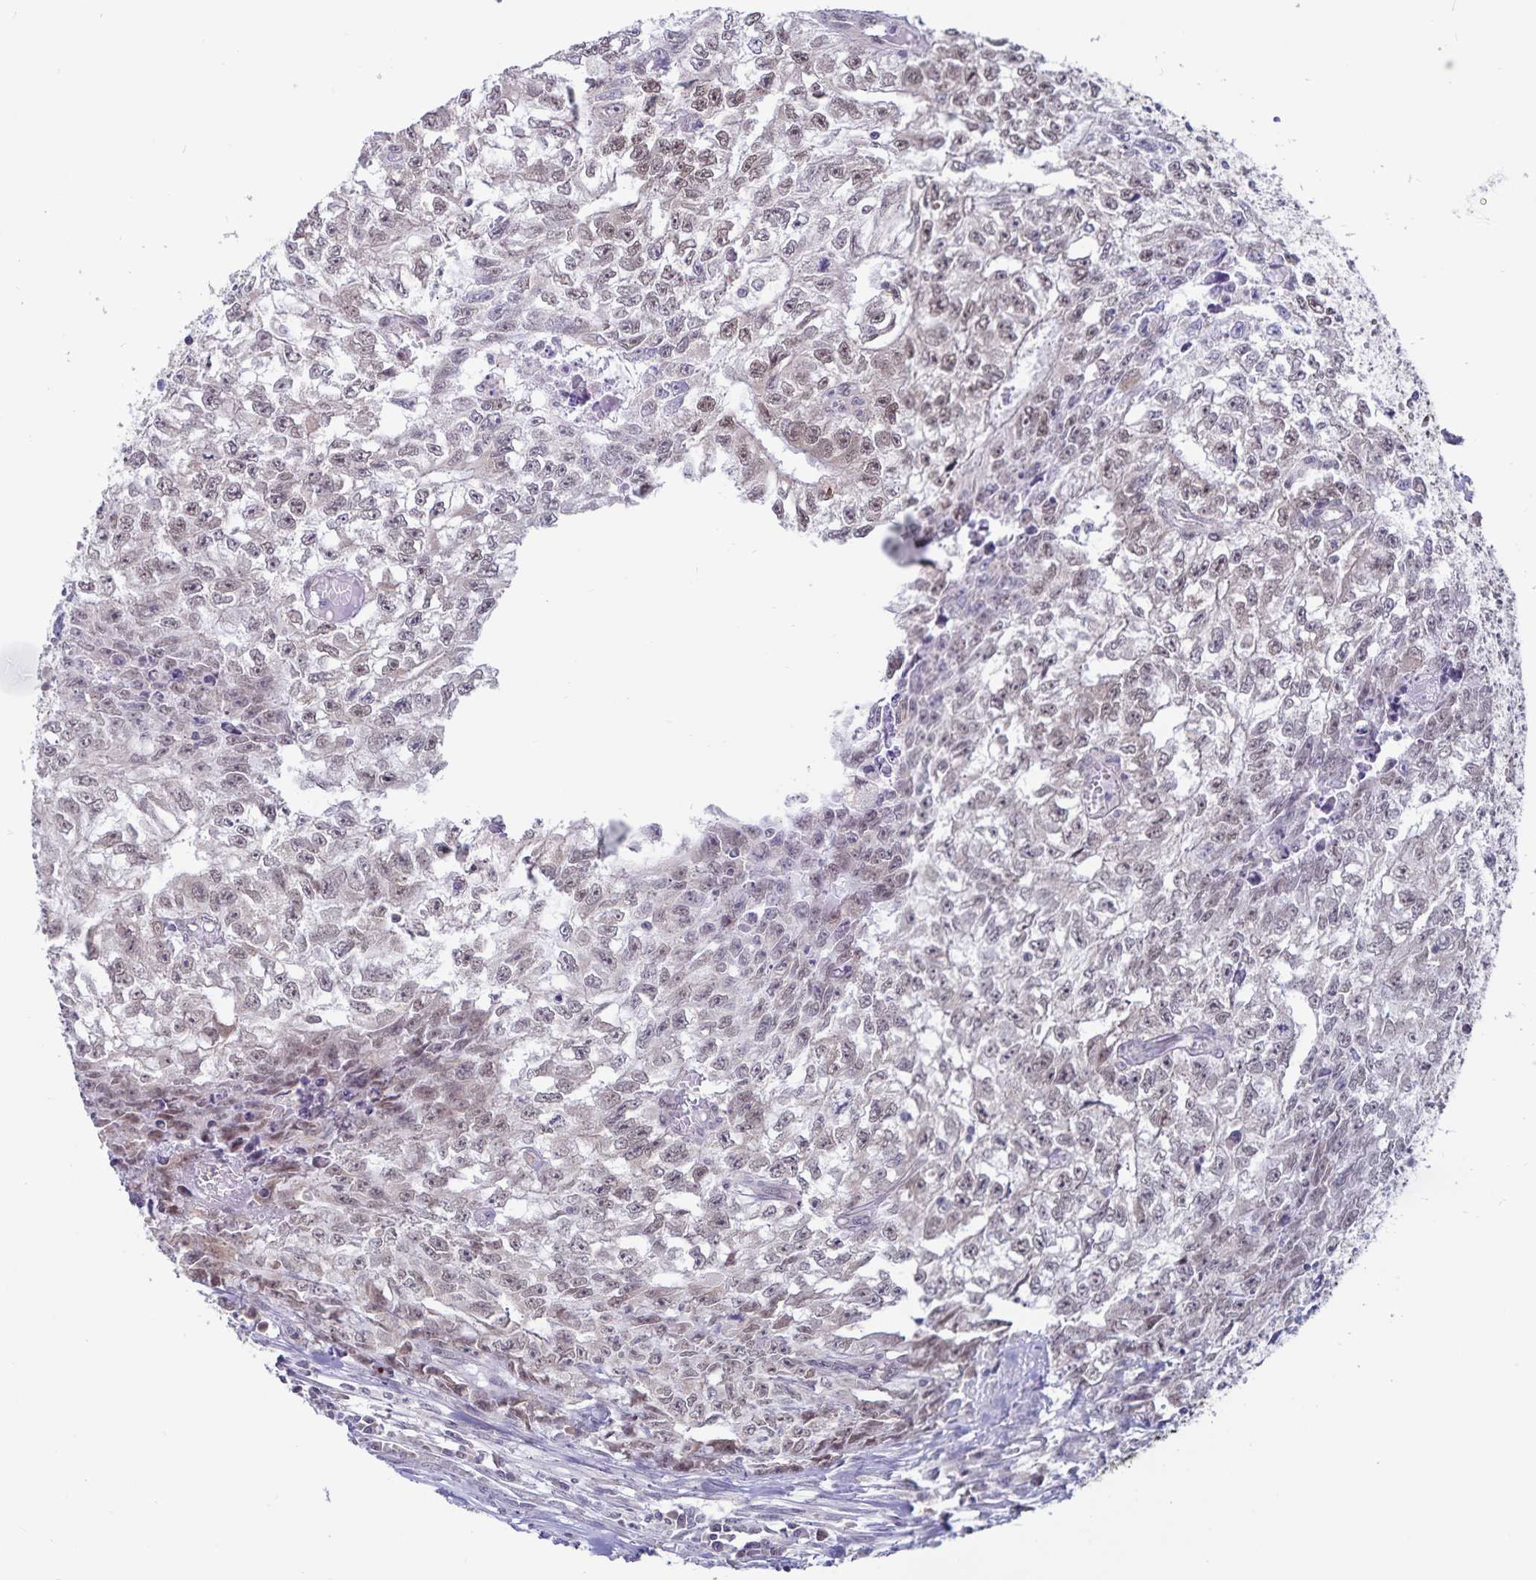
{"staining": {"intensity": "moderate", "quantity": "25%-75%", "location": "nuclear"}, "tissue": "testis cancer", "cell_type": "Tumor cells", "image_type": "cancer", "snomed": [{"axis": "morphology", "description": "Carcinoma, Embryonal, NOS"}, {"axis": "morphology", "description": "Teratoma, malignant, NOS"}, {"axis": "topography", "description": "Testis"}], "caption": "Immunohistochemical staining of testis embryonal carcinoma reveals medium levels of moderate nuclear protein staining in about 25%-75% of tumor cells. (Brightfield microscopy of DAB IHC at high magnification).", "gene": "ATP2A2", "patient": {"sex": "male", "age": 24}}